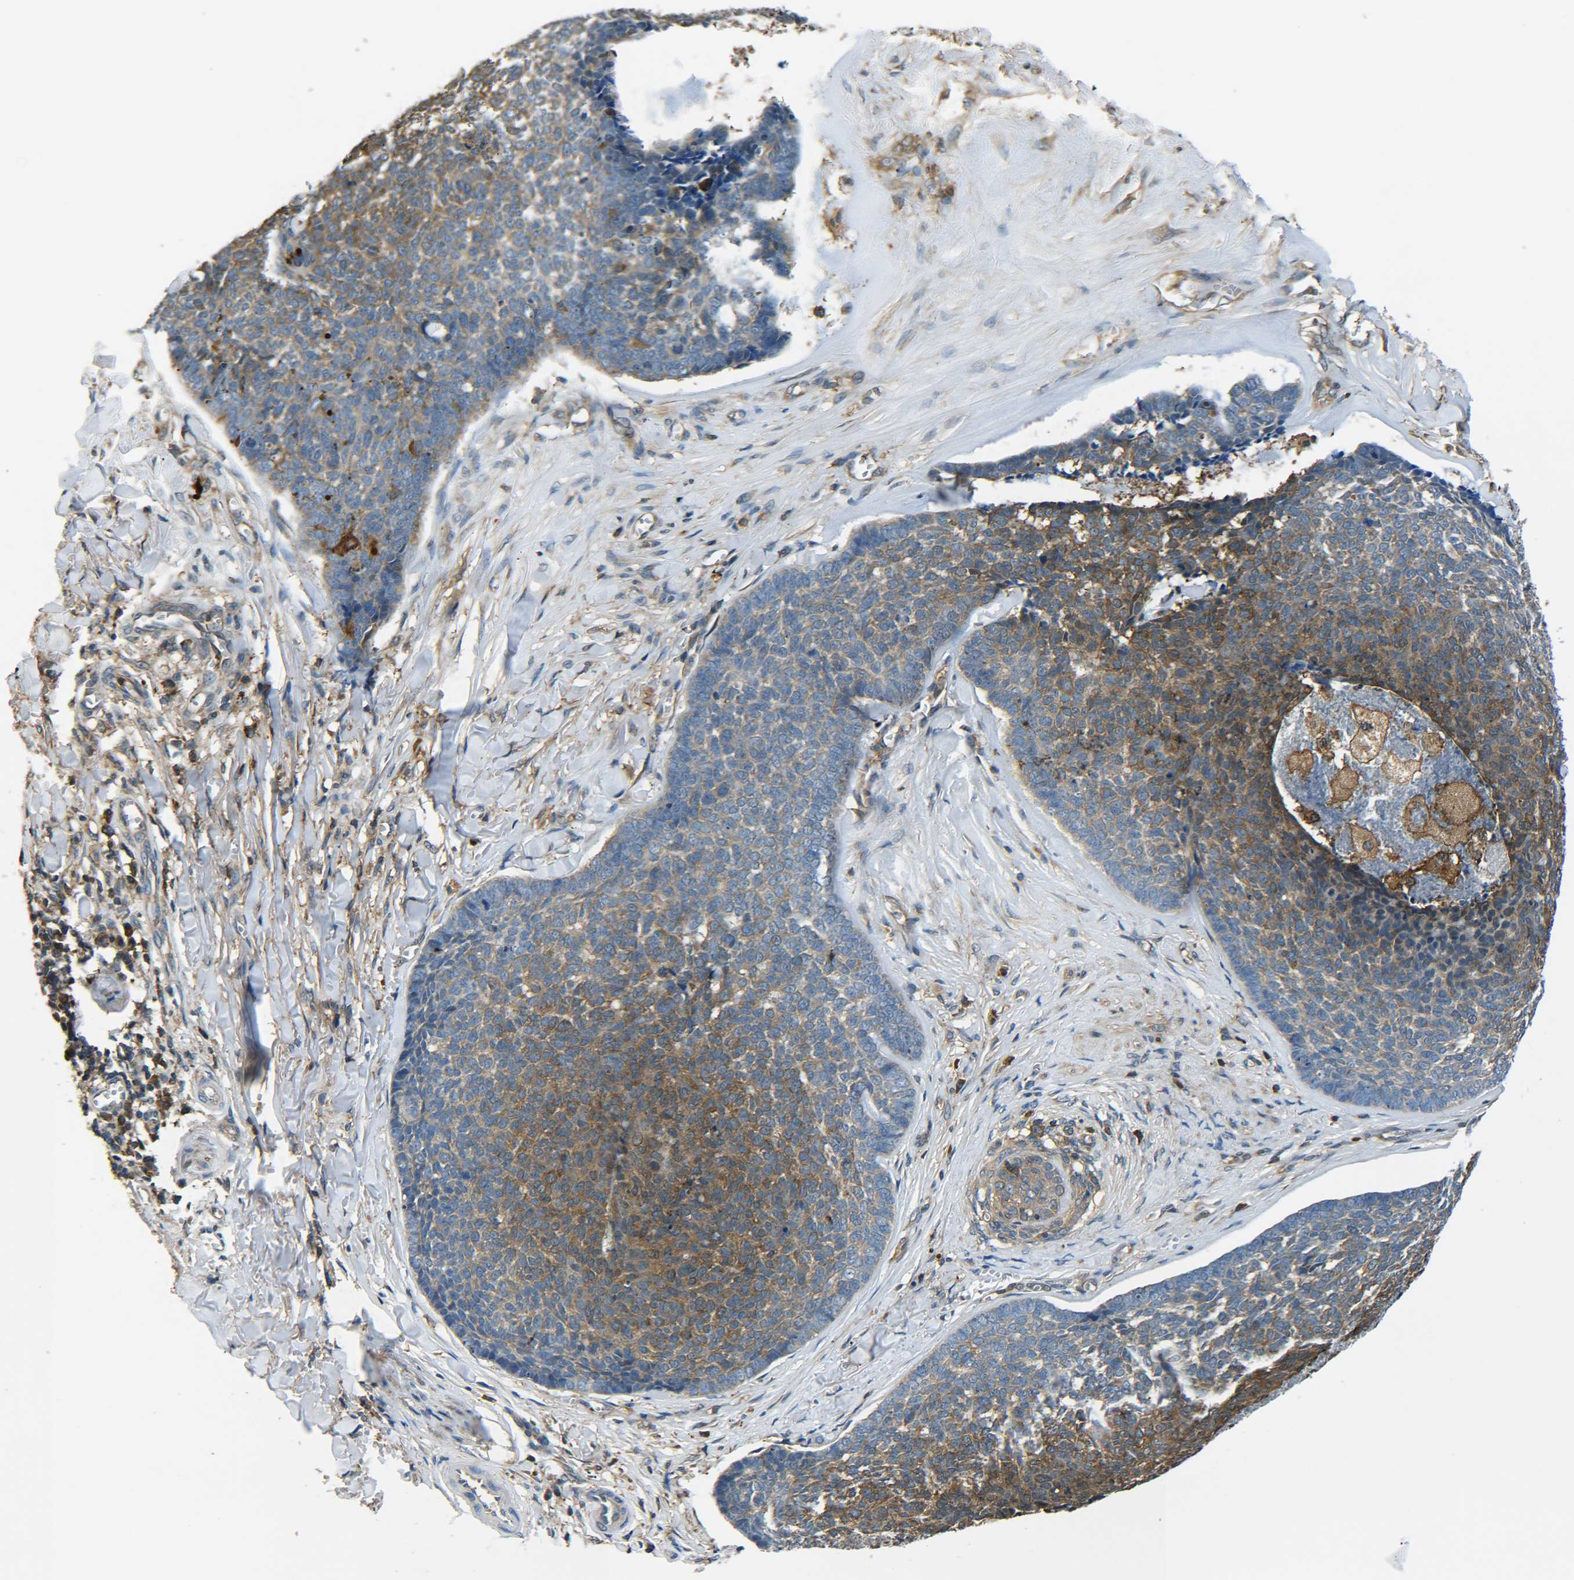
{"staining": {"intensity": "moderate", "quantity": "25%-75%", "location": "cytoplasmic/membranous"}, "tissue": "skin cancer", "cell_type": "Tumor cells", "image_type": "cancer", "snomed": [{"axis": "morphology", "description": "Basal cell carcinoma"}, {"axis": "topography", "description": "Skin"}], "caption": "A micrograph of basal cell carcinoma (skin) stained for a protein displays moderate cytoplasmic/membranous brown staining in tumor cells. Using DAB (3,3'-diaminobenzidine) (brown) and hematoxylin (blue) stains, captured at high magnification using brightfield microscopy.", "gene": "PREB", "patient": {"sex": "male", "age": 84}}